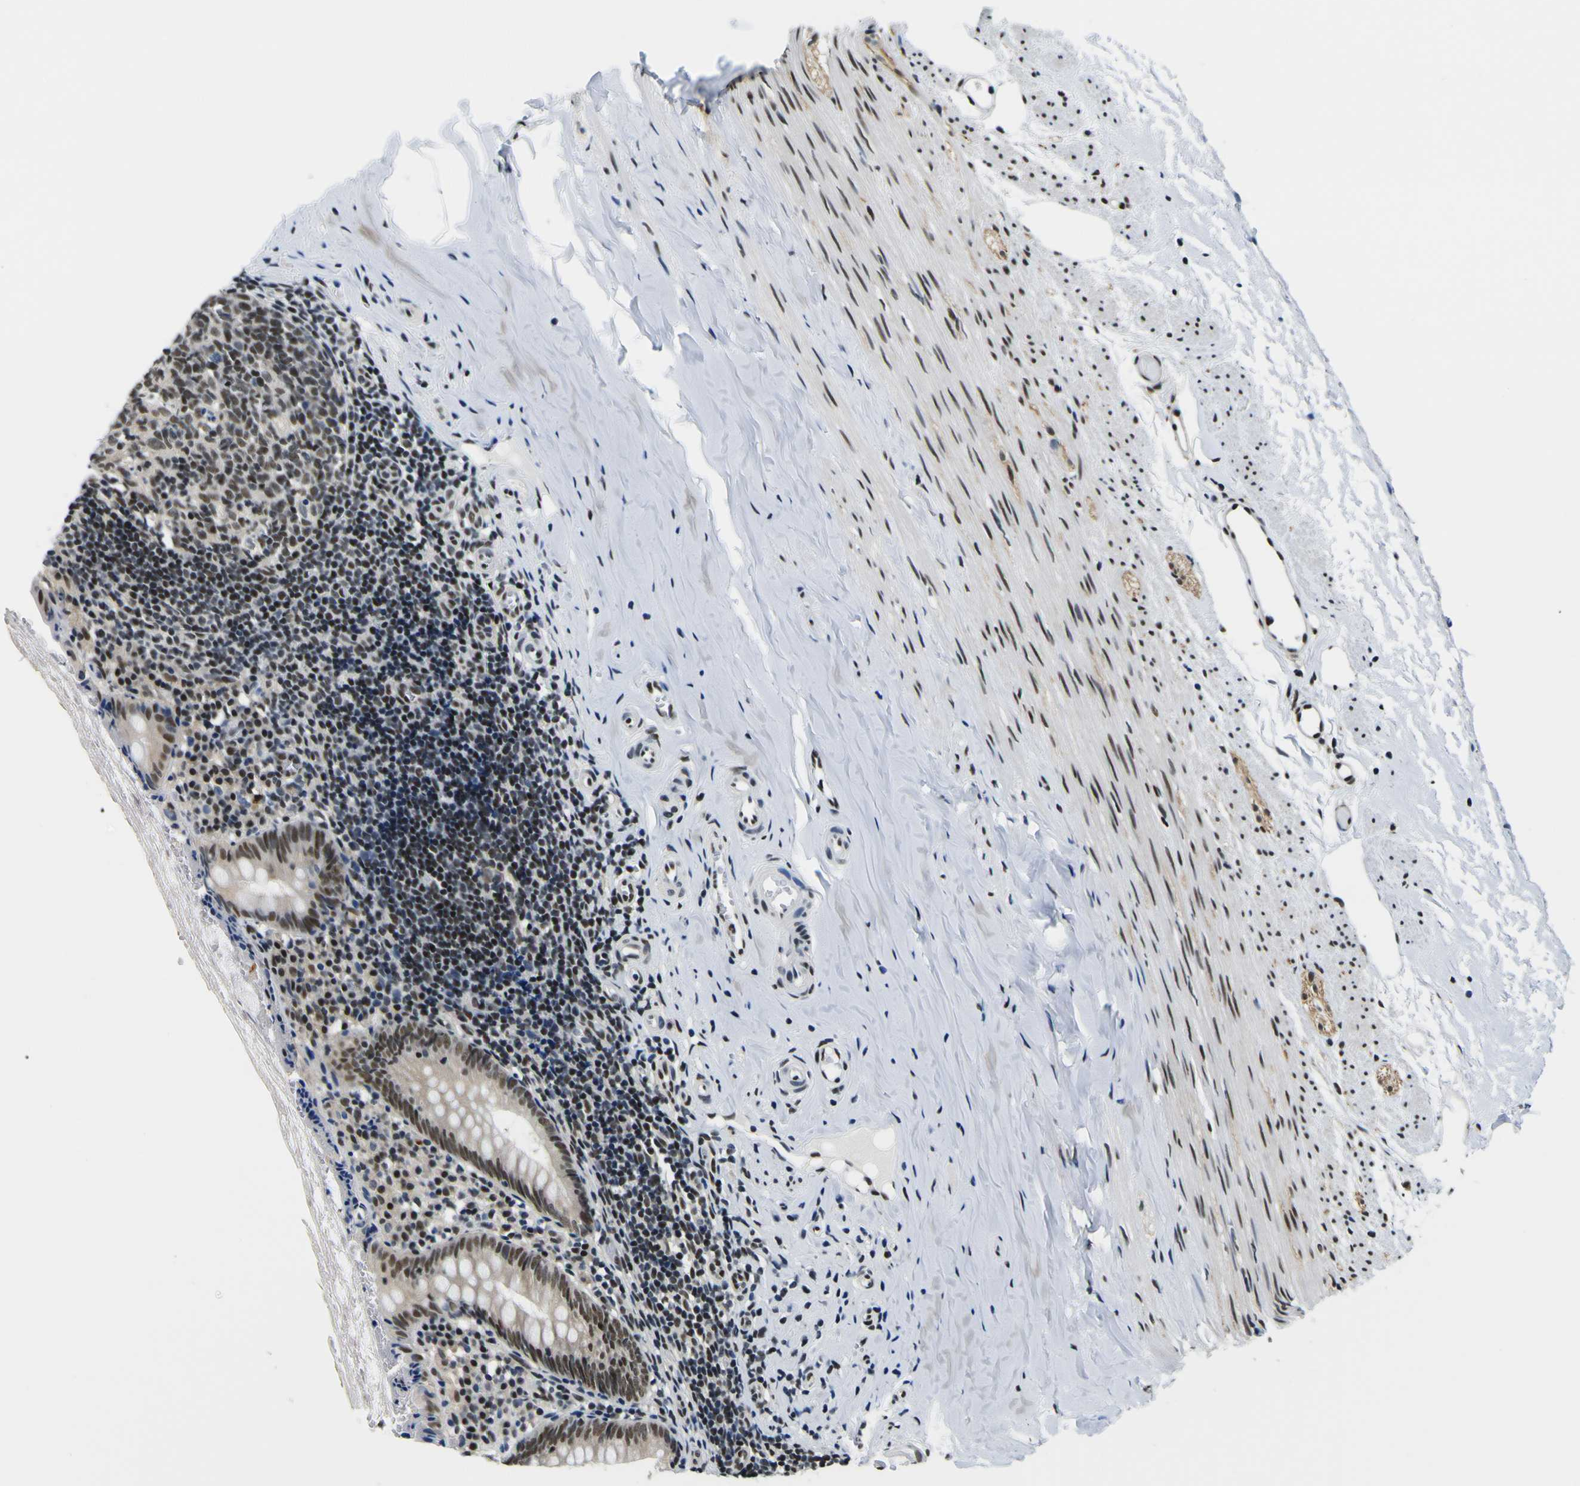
{"staining": {"intensity": "moderate", "quantity": ">75%", "location": "nuclear"}, "tissue": "appendix", "cell_type": "Glandular cells", "image_type": "normal", "snomed": [{"axis": "morphology", "description": "Normal tissue, NOS"}, {"axis": "topography", "description": "Appendix"}], "caption": "Immunohistochemical staining of unremarkable appendix displays medium levels of moderate nuclear expression in approximately >75% of glandular cells.", "gene": "SP1", "patient": {"sex": "female", "age": 10}}